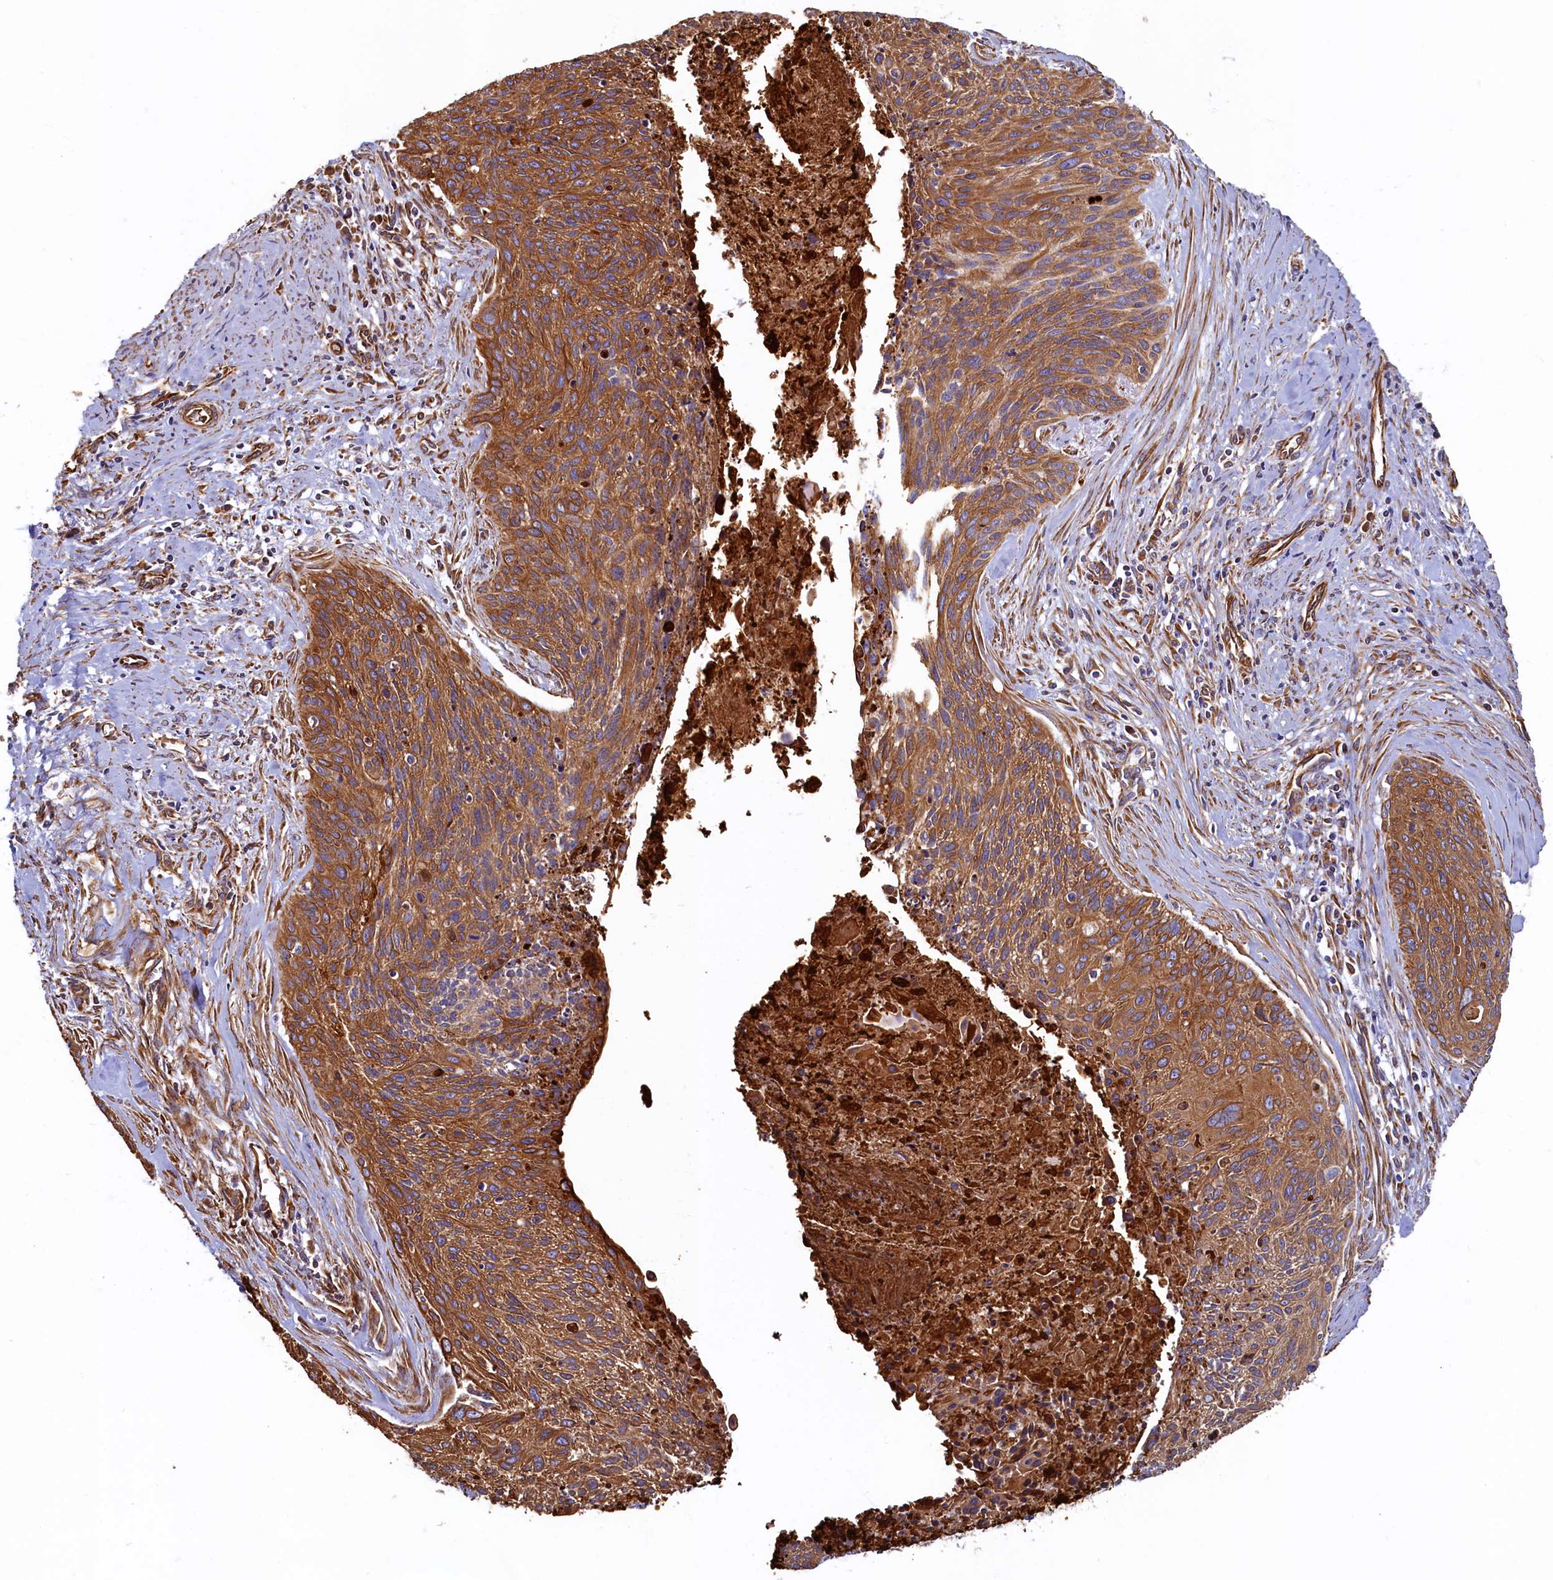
{"staining": {"intensity": "strong", "quantity": ">75%", "location": "cytoplasmic/membranous"}, "tissue": "cervical cancer", "cell_type": "Tumor cells", "image_type": "cancer", "snomed": [{"axis": "morphology", "description": "Squamous cell carcinoma, NOS"}, {"axis": "topography", "description": "Cervix"}], "caption": "Immunohistochemical staining of squamous cell carcinoma (cervical) displays strong cytoplasmic/membranous protein expression in approximately >75% of tumor cells.", "gene": "LRRC57", "patient": {"sex": "female", "age": 55}}